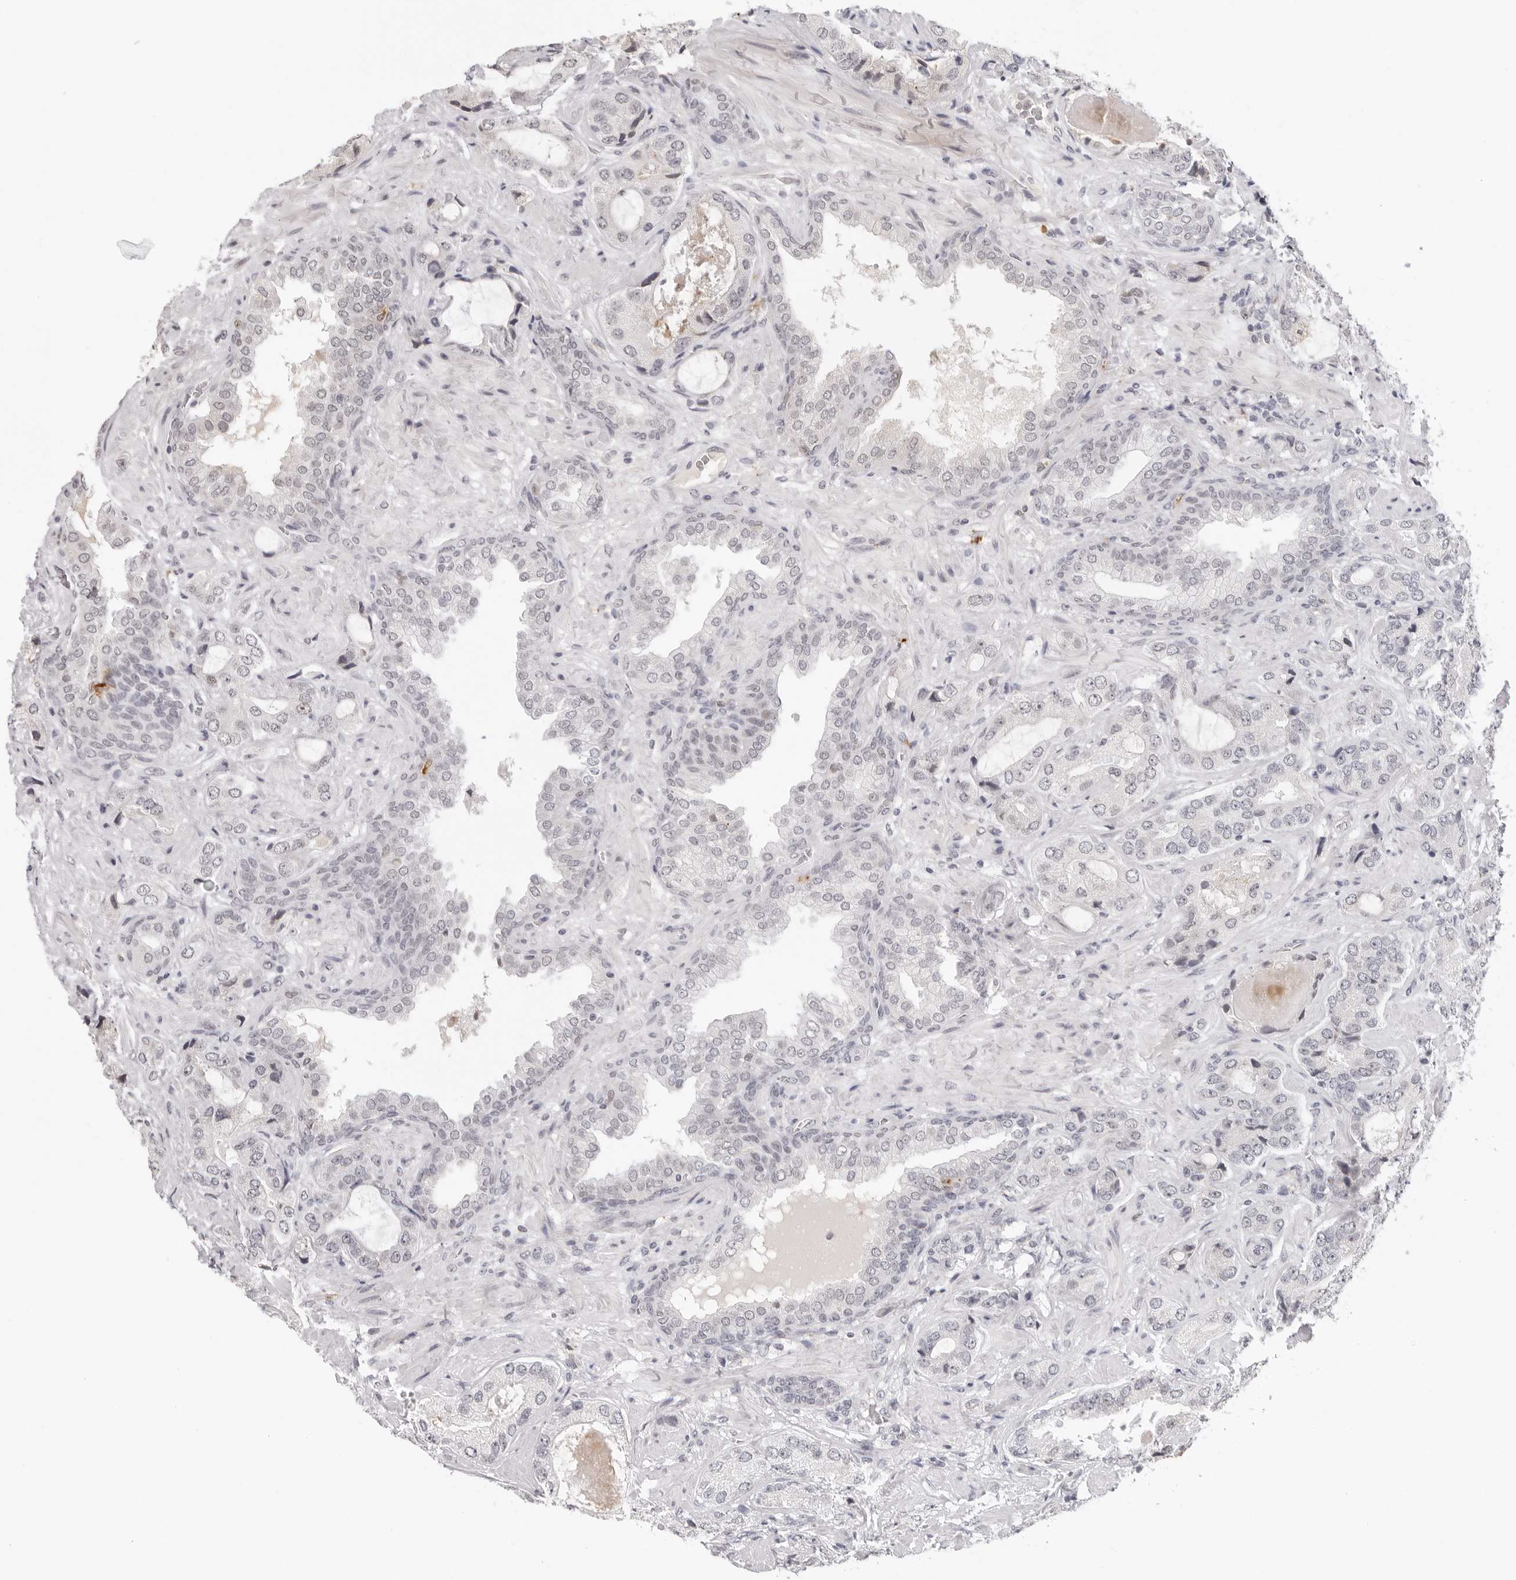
{"staining": {"intensity": "negative", "quantity": "none", "location": "none"}, "tissue": "prostate cancer", "cell_type": "Tumor cells", "image_type": "cancer", "snomed": [{"axis": "morphology", "description": "Normal tissue, NOS"}, {"axis": "morphology", "description": "Adenocarcinoma, High grade"}, {"axis": "topography", "description": "Prostate"}, {"axis": "topography", "description": "Peripheral nerve tissue"}], "caption": "Immunohistochemistry (IHC) photomicrograph of neoplastic tissue: prostate cancer (high-grade adenocarcinoma) stained with DAB demonstrates no significant protein expression in tumor cells. (Stains: DAB (3,3'-diaminobenzidine) immunohistochemistry (IHC) with hematoxylin counter stain, Microscopy: brightfield microscopy at high magnification).", "gene": "MSH6", "patient": {"sex": "male", "age": 59}}